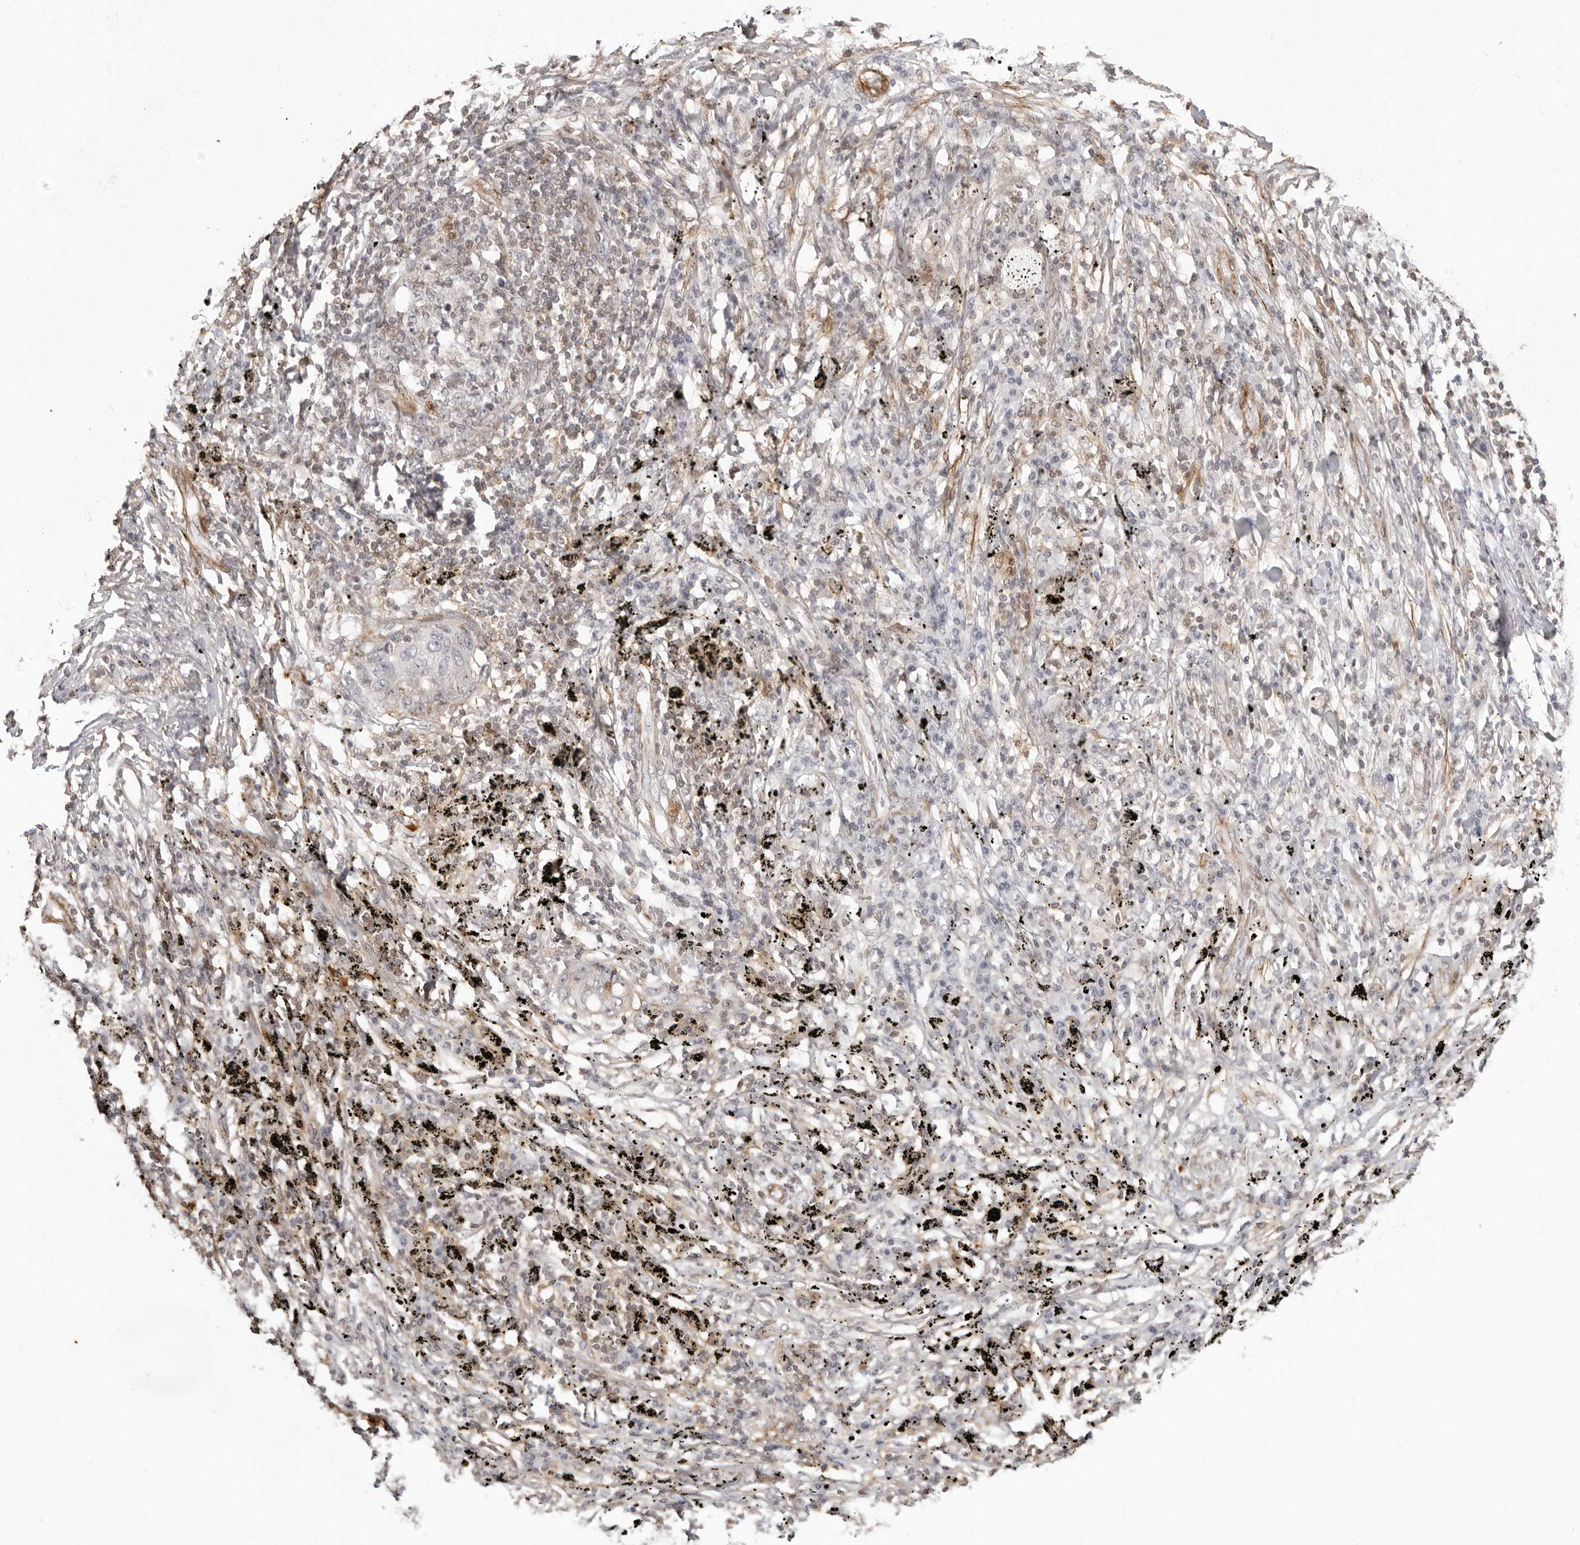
{"staining": {"intensity": "negative", "quantity": "none", "location": "none"}, "tissue": "lung cancer", "cell_type": "Tumor cells", "image_type": "cancer", "snomed": [{"axis": "morphology", "description": "Squamous cell carcinoma, NOS"}, {"axis": "topography", "description": "Lung"}], "caption": "A photomicrograph of human squamous cell carcinoma (lung) is negative for staining in tumor cells.", "gene": "UNK", "patient": {"sex": "female", "age": 63}}